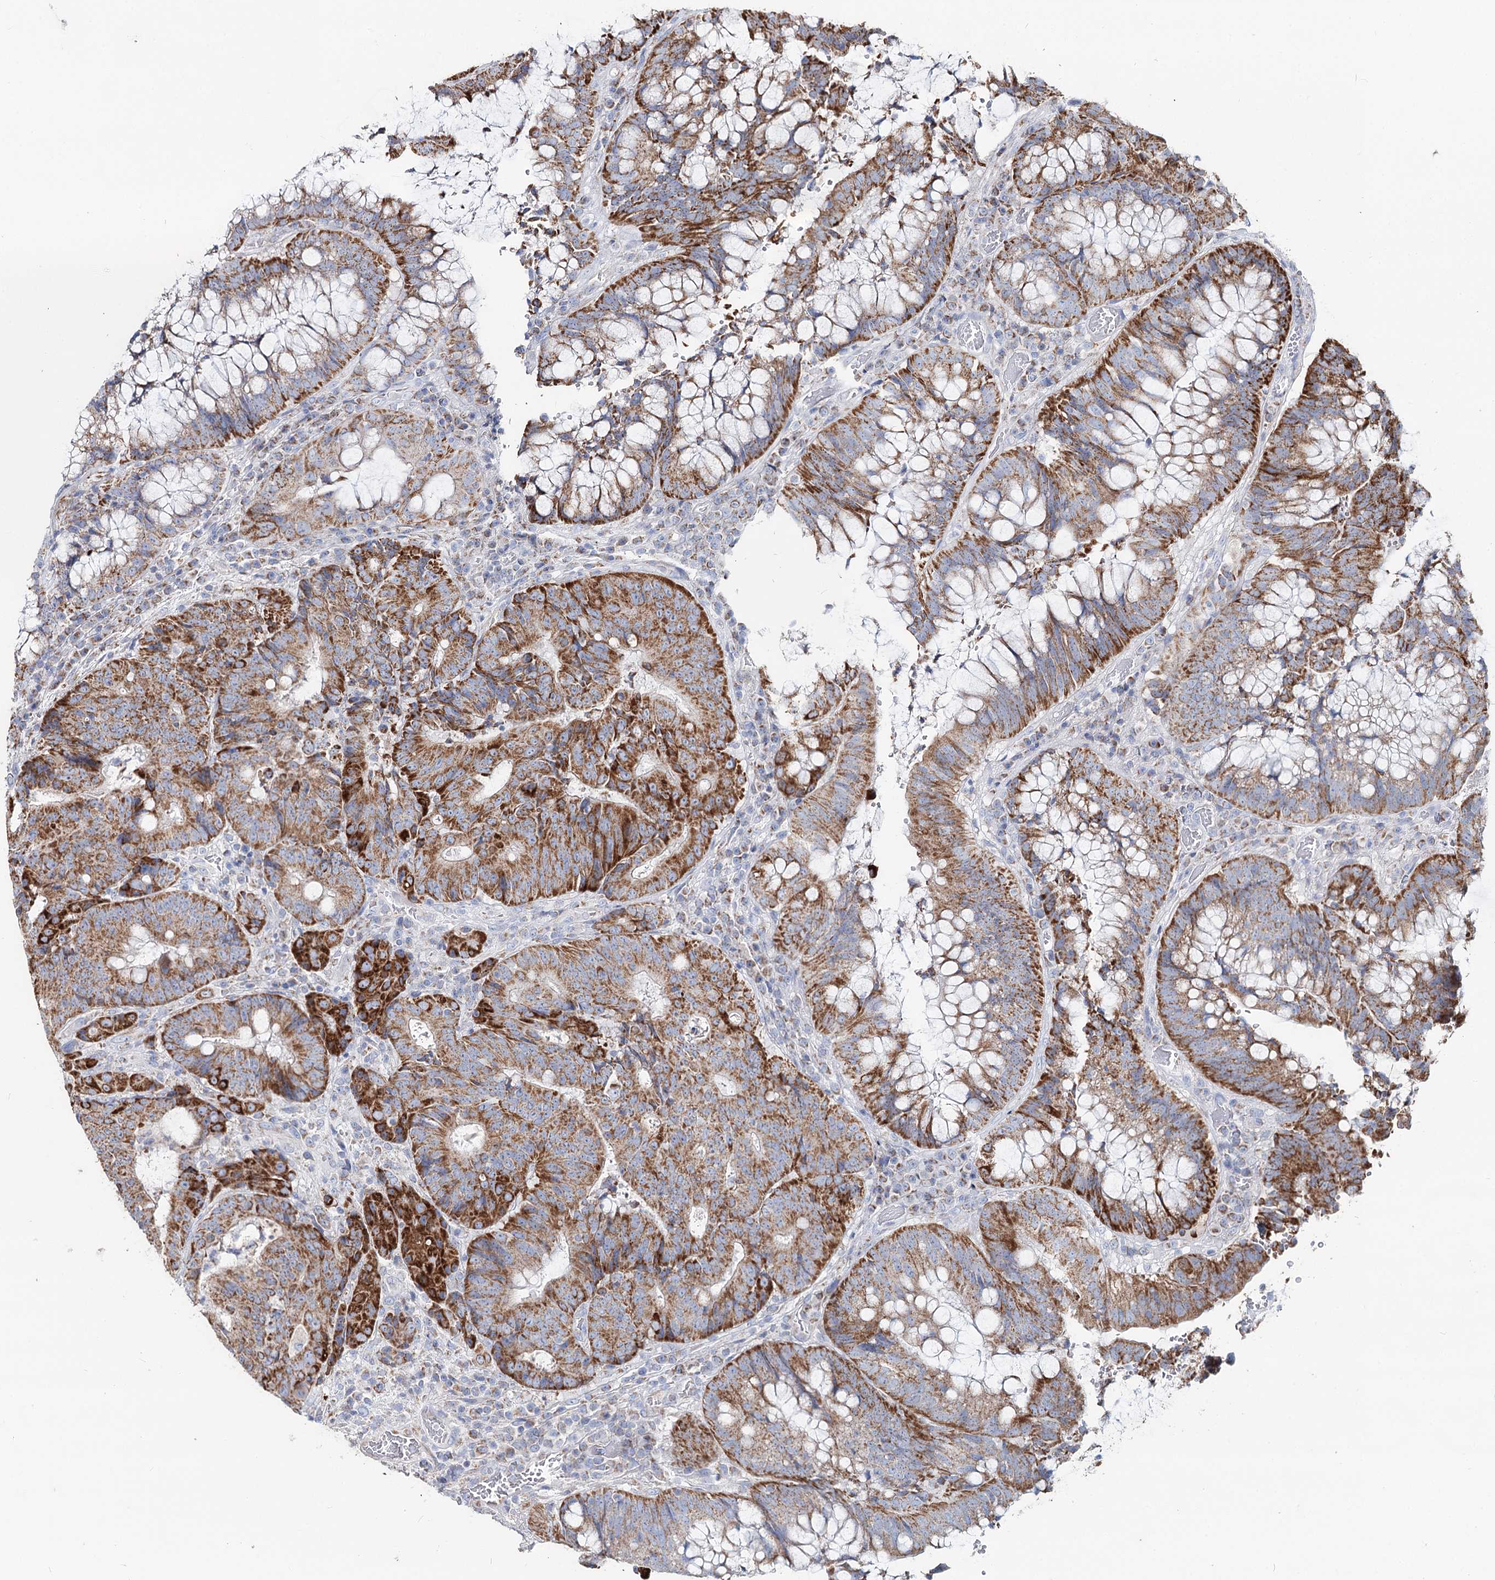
{"staining": {"intensity": "strong", "quantity": "25%-75%", "location": "cytoplasmic/membranous"}, "tissue": "colorectal cancer", "cell_type": "Tumor cells", "image_type": "cancer", "snomed": [{"axis": "morphology", "description": "Adenocarcinoma, NOS"}, {"axis": "topography", "description": "Rectum"}], "caption": "Colorectal cancer (adenocarcinoma) was stained to show a protein in brown. There is high levels of strong cytoplasmic/membranous expression in about 25%-75% of tumor cells.", "gene": "MCCC2", "patient": {"sex": "male", "age": 69}}